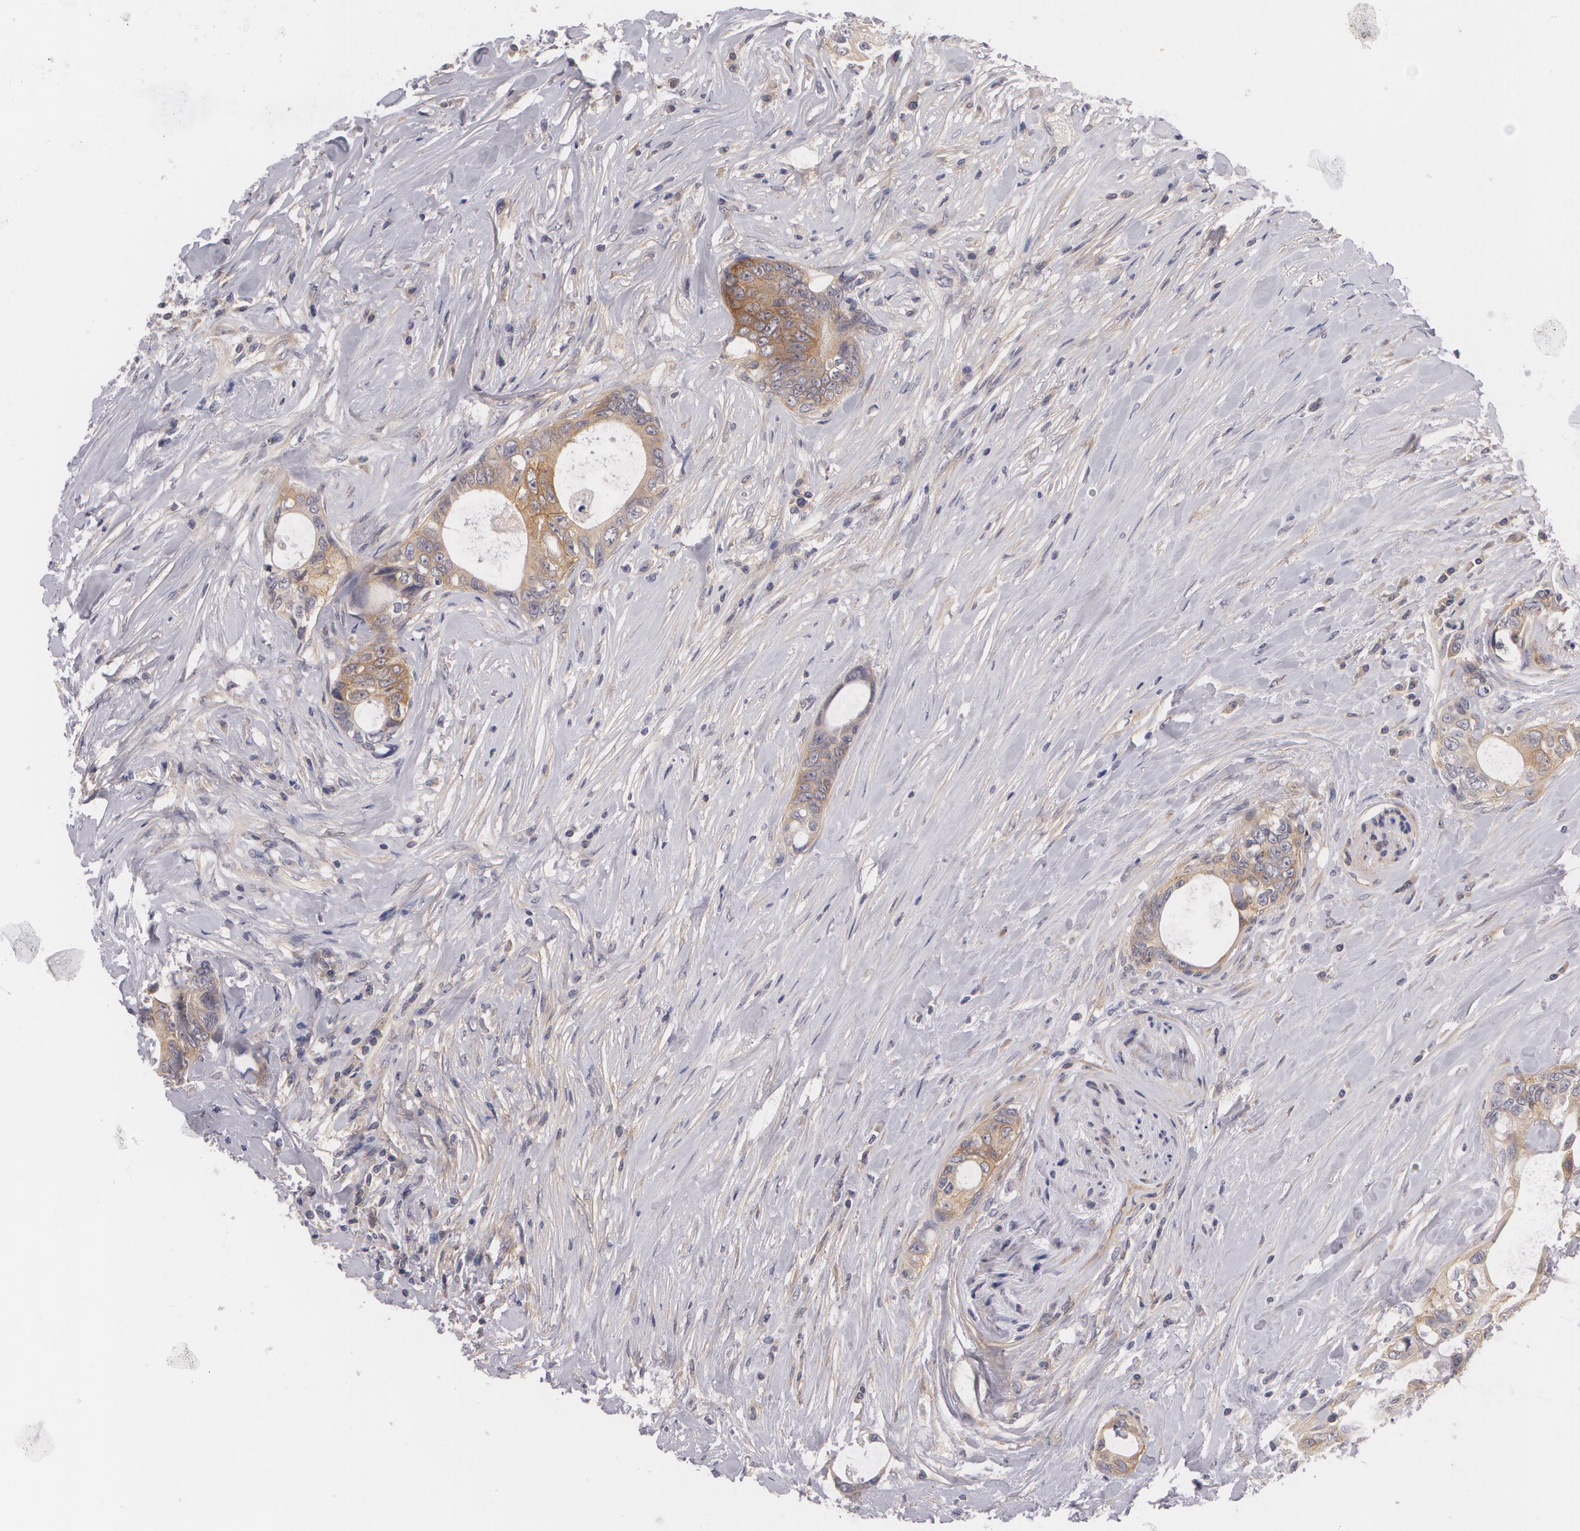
{"staining": {"intensity": "weak", "quantity": ">75%", "location": "cytoplasmic/membranous"}, "tissue": "colorectal cancer", "cell_type": "Tumor cells", "image_type": "cancer", "snomed": [{"axis": "morphology", "description": "Adenocarcinoma, NOS"}, {"axis": "topography", "description": "Rectum"}], "caption": "Immunohistochemical staining of colorectal cancer reveals weak cytoplasmic/membranous protein expression in about >75% of tumor cells. (DAB = brown stain, brightfield microscopy at high magnification).", "gene": "CASK", "patient": {"sex": "female", "age": 57}}